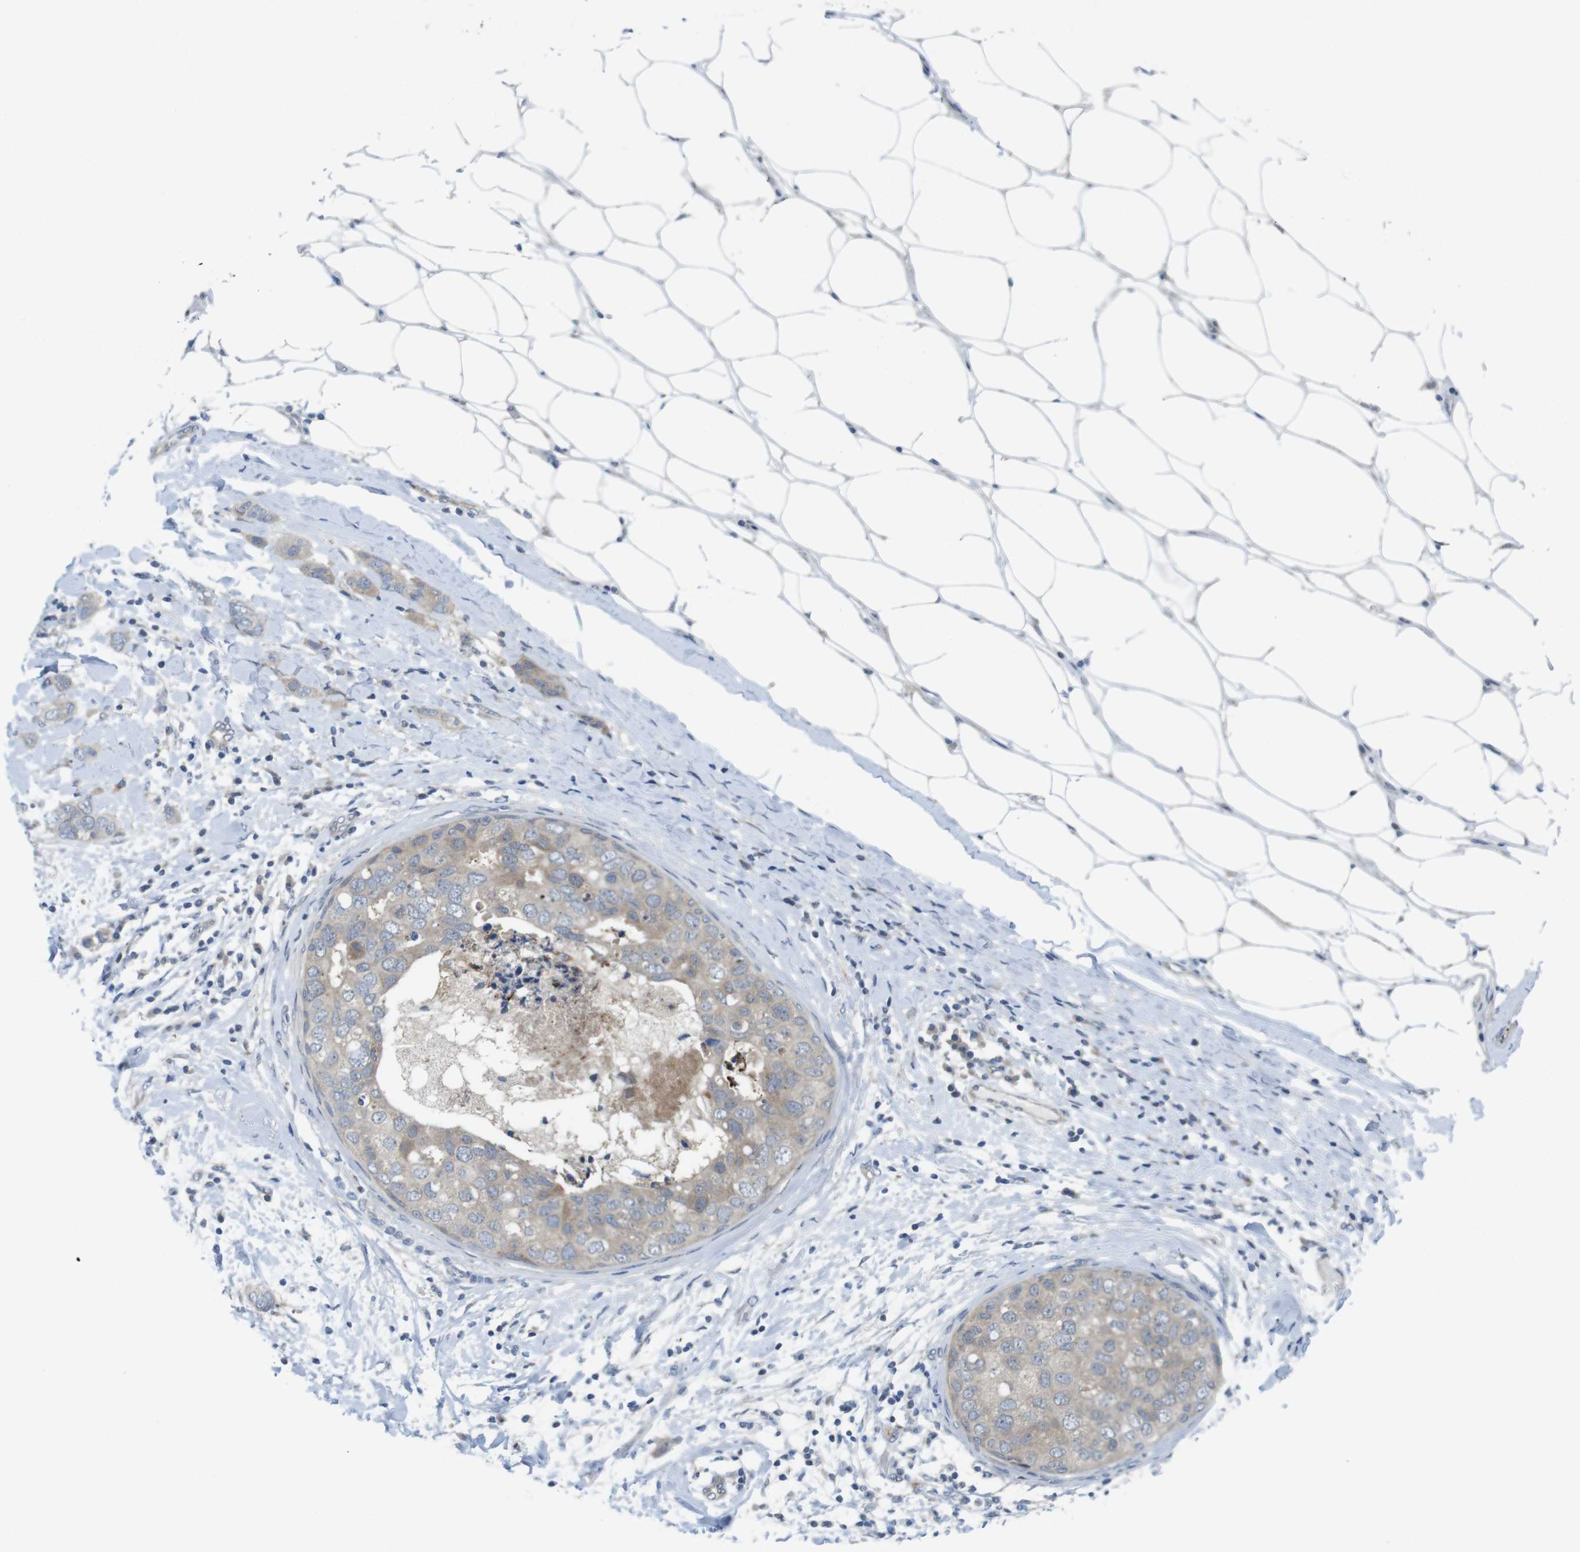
{"staining": {"intensity": "weak", "quantity": ">75%", "location": "cytoplasmic/membranous"}, "tissue": "breast cancer", "cell_type": "Tumor cells", "image_type": "cancer", "snomed": [{"axis": "morphology", "description": "Duct carcinoma"}, {"axis": "topography", "description": "Breast"}], "caption": "Immunohistochemistry staining of breast invasive ductal carcinoma, which exhibits low levels of weak cytoplasmic/membranous staining in approximately >75% of tumor cells indicating weak cytoplasmic/membranous protein expression. The staining was performed using DAB (brown) for protein detection and nuclei were counterstained in hematoxylin (blue).", "gene": "CASP2", "patient": {"sex": "female", "age": 50}}